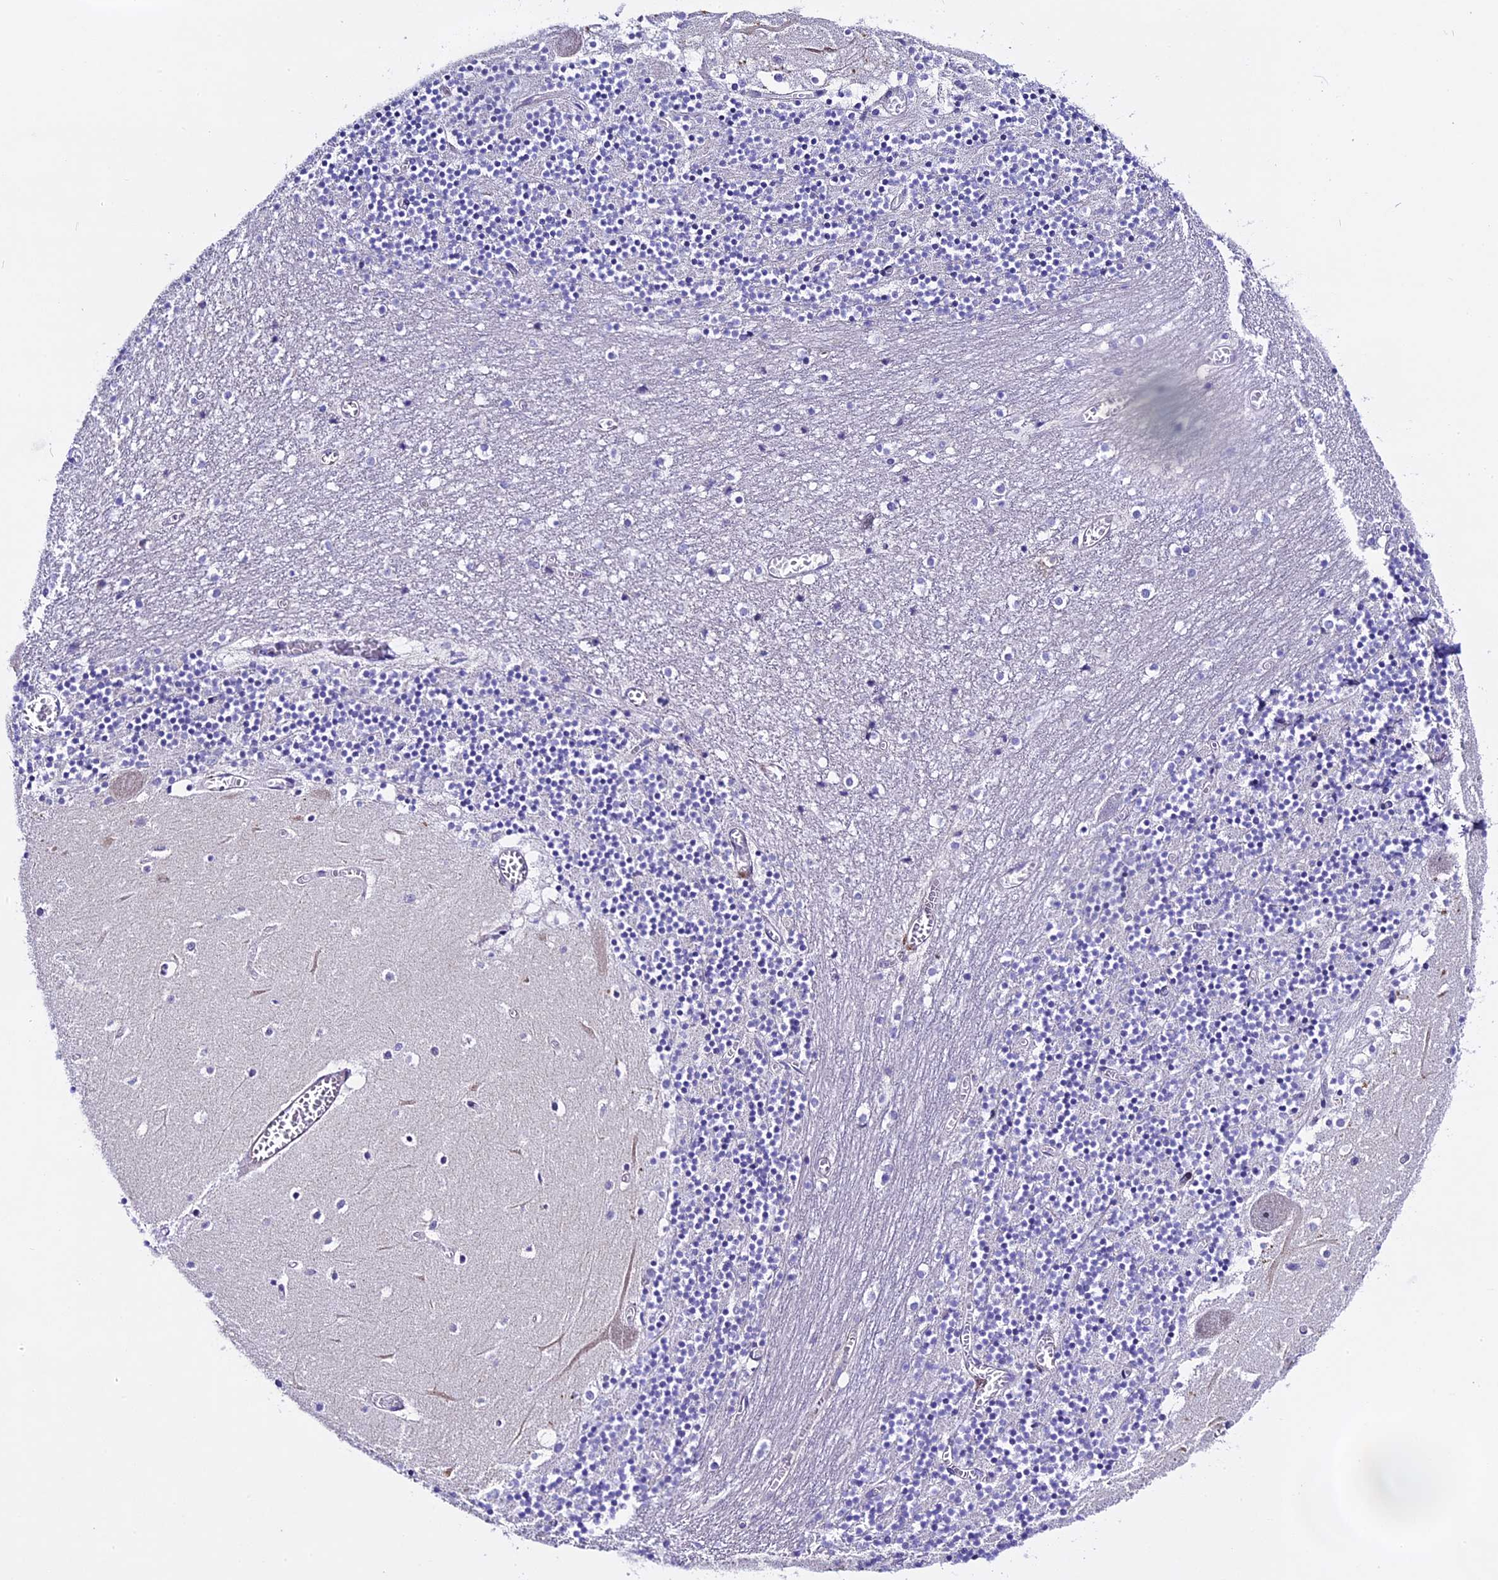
{"staining": {"intensity": "negative", "quantity": "none", "location": "none"}, "tissue": "cerebellum", "cell_type": "Cells in granular layer", "image_type": "normal", "snomed": [{"axis": "morphology", "description": "Normal tissue, NOS"}, {"axis": "topography", "description": "Cerebellum"}], "caption": "High magnification brightfield microscopy of benign cerebellum stained with DAB (brown) and counterstained with hematoxylin (blue): cells in granular layer show no significant positivity. The staining is performed using DAB brown chromogen with nuclei counter-stained in using hematoxylin.", "gene": "NOD2", "patient": {"sex": "female", "age": 28}}